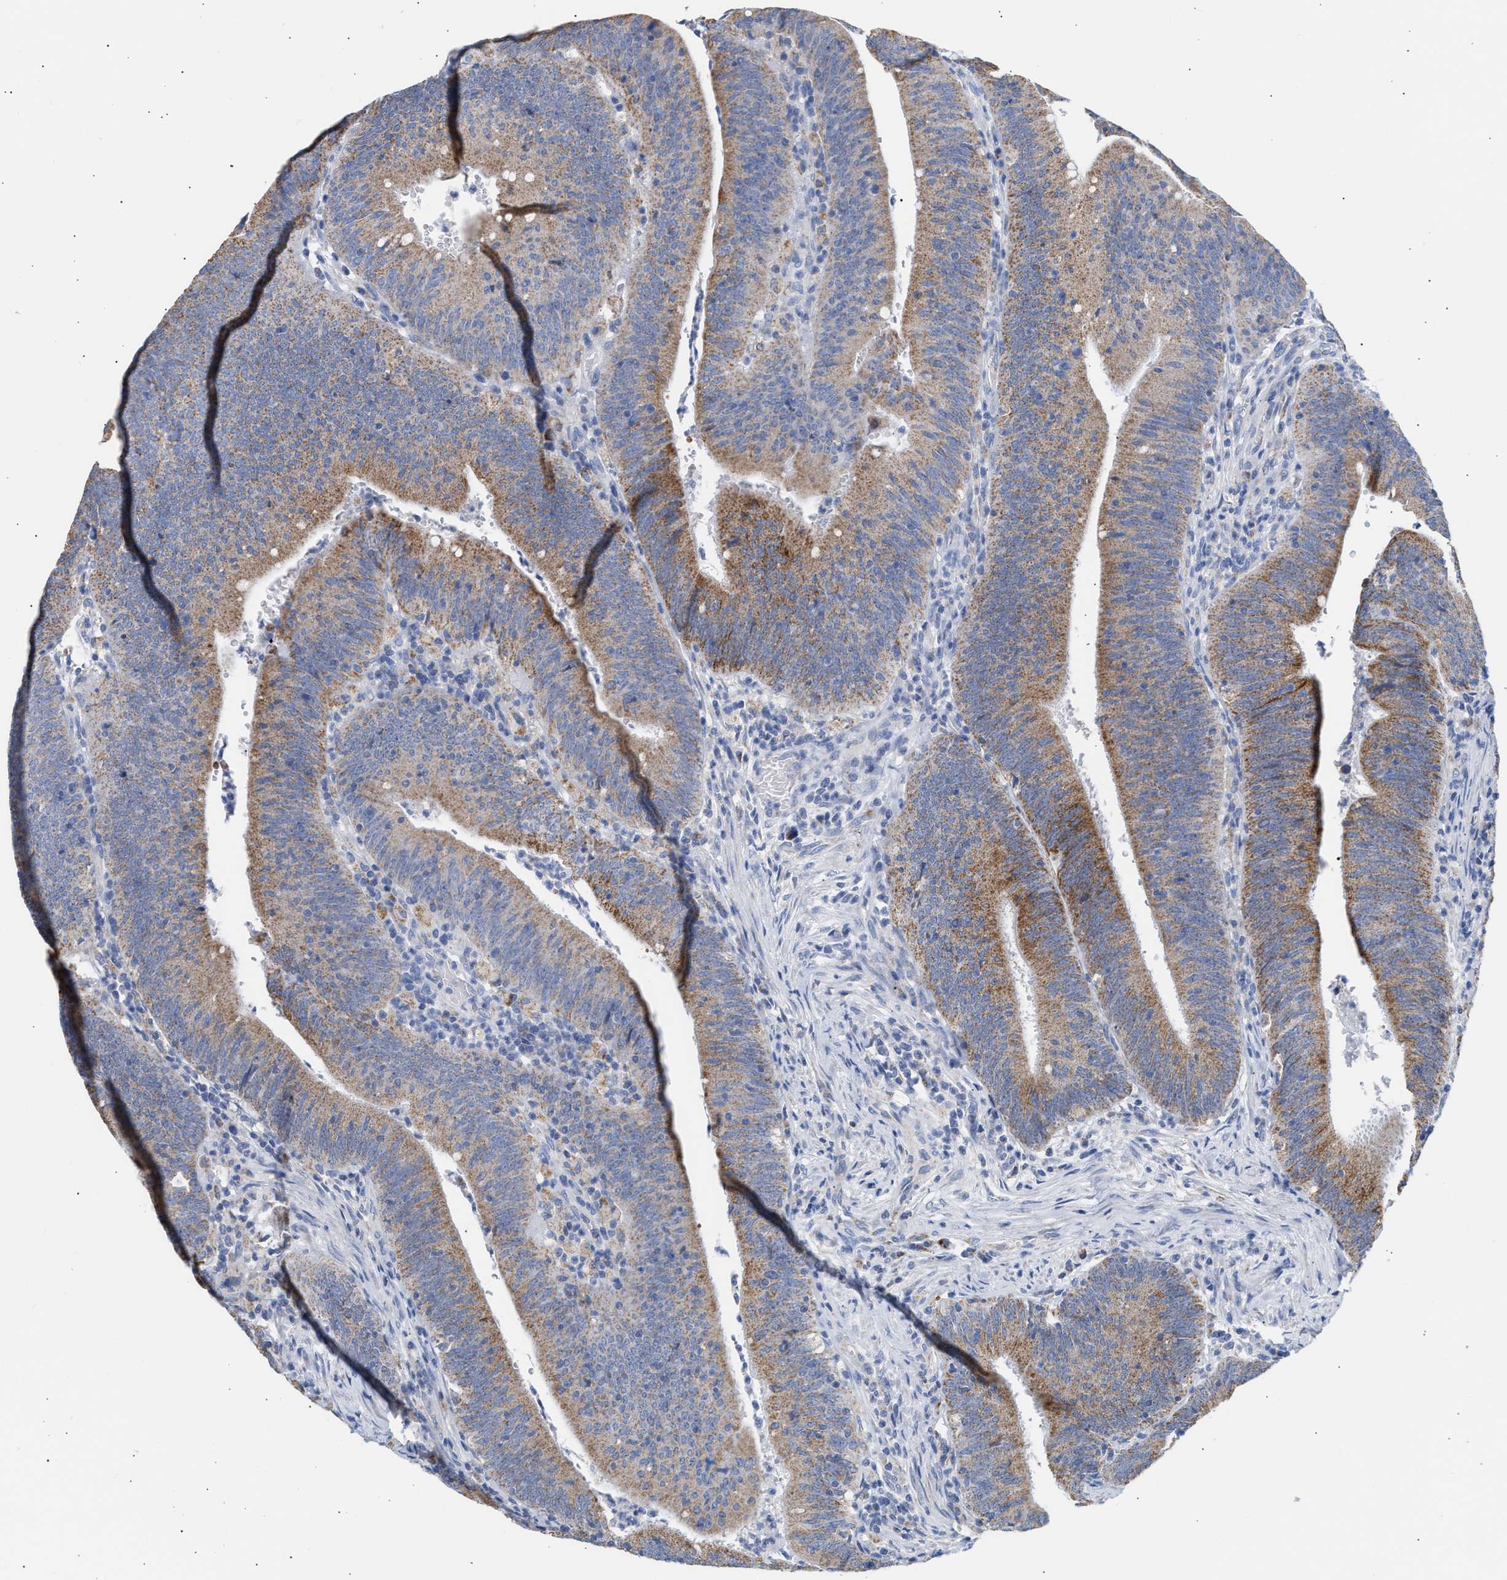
{"staining": {"intensity": "moderate", "quantity": ">75%", "location": "cytoplasmic/membranous"}, "tissue": "colorectal cancer", "cell_type": "Tumor cells", "image_type": "cancer", "snomed": [{"axis": "morphology", "description": "Normal tissue, NOS"}, {"axis": "morphology", "description": "Adenocarcinoma, NOS"}, {"axis": "topography", "description": "Rectum"}], "caption": "Protein staining of adenocarcinoma (colorectal) tissue exhibits moderate cytoplasmic/membranous expression in approximately >75% of tumor cells. The staining was performed using DAB (3,3'-diaminobenzidine) to visualize the protein expression in brown, while the nuclei were stained in blue with hematoxylin (Magnification: 20x).", "gene": "ACOT13", "patient": {"sex": "female", "age": 66}}